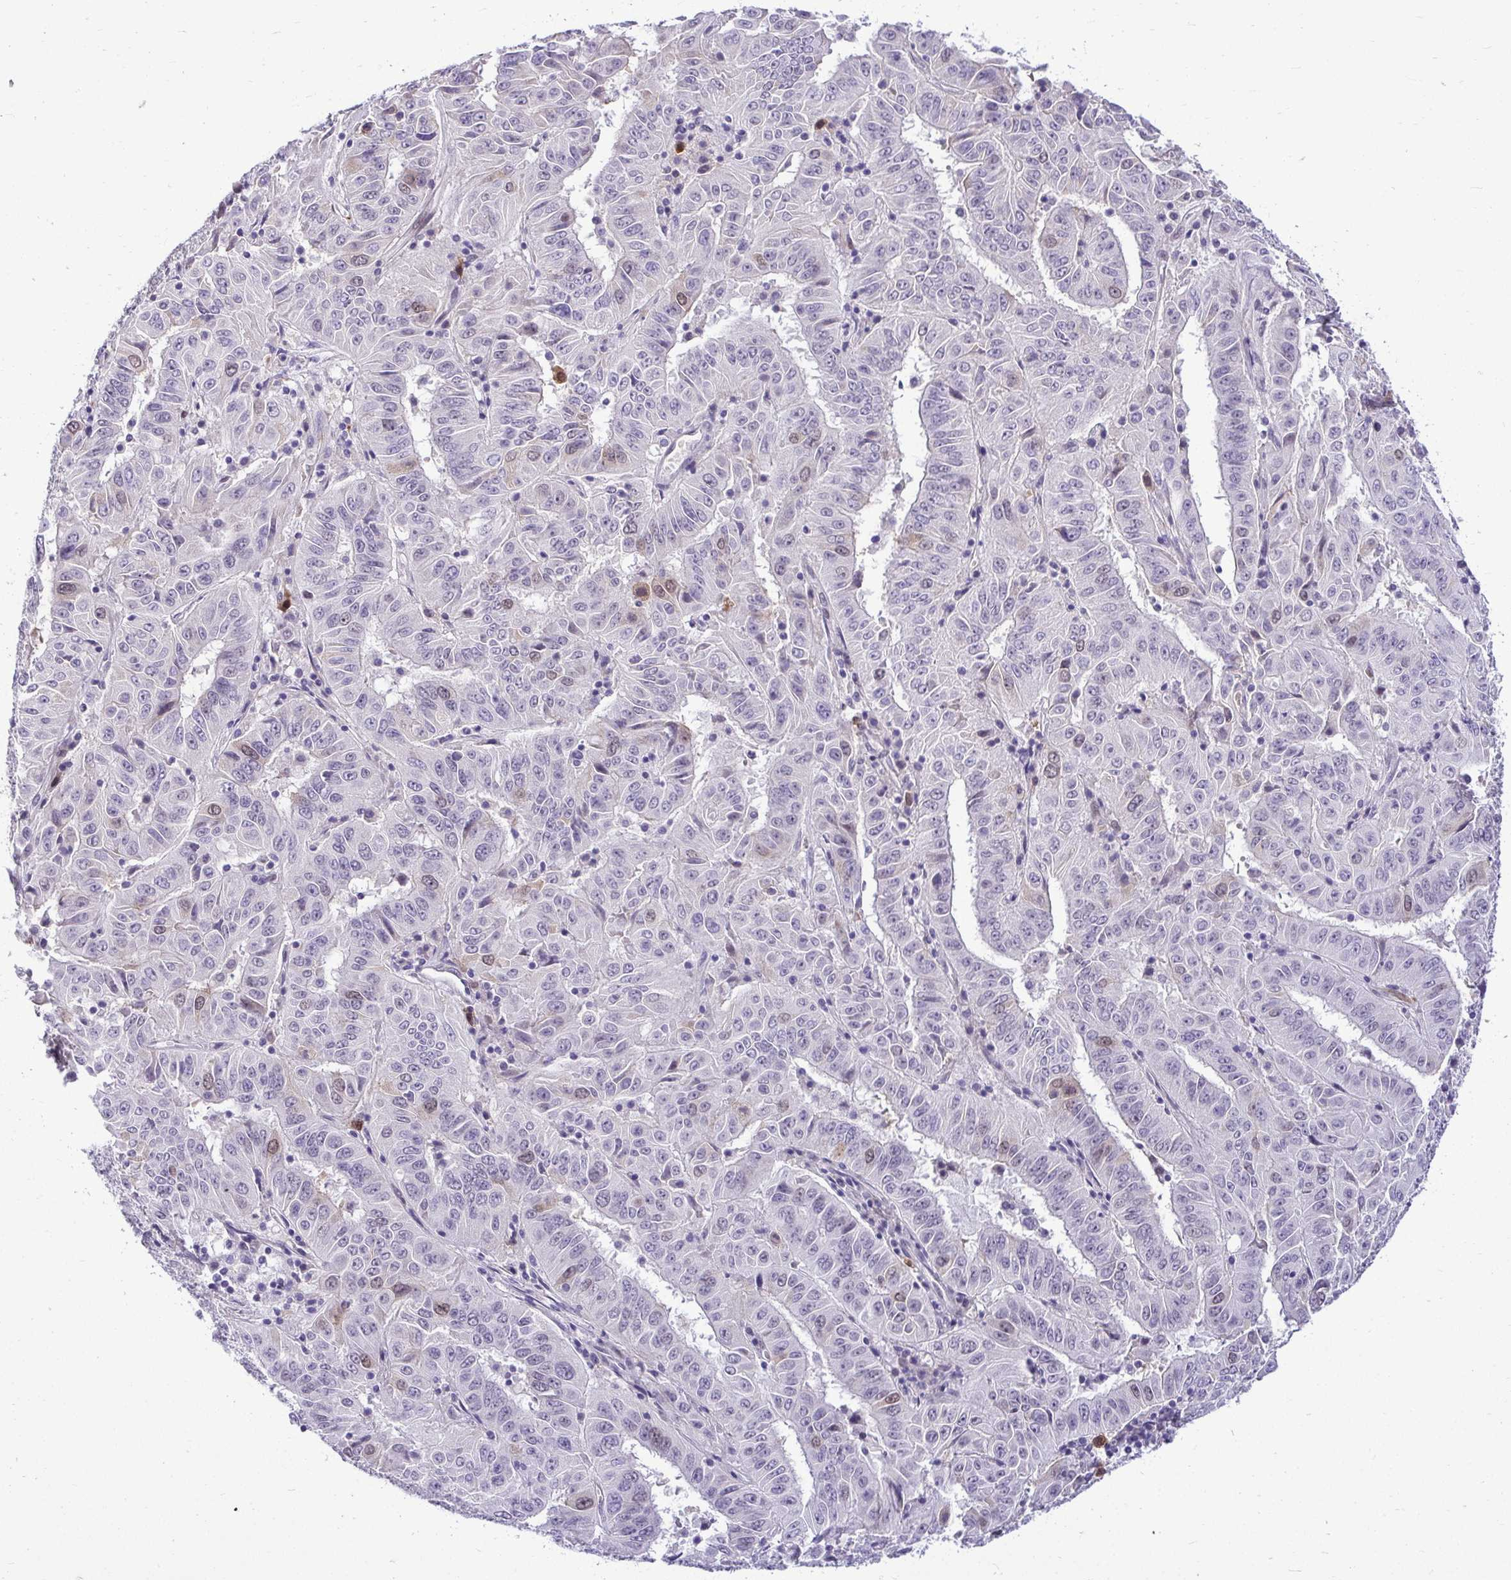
{"staining": {"intensity": "weak", "quantity": "<25%", "location": "nuclear"}, "tissue": "pancreatic cancer", "cell_type": "Tumor cells", "image_type": "cancer", "snomed": [{"axis": "morphology", "description": "Adenocarcinoma, NOS"}, {"axis": "topography", "description": "Pancreas"}], "caption": "Immunohistochemical staining of pancreatic cancer (adenocarcinoma) shows no significant staining in tumor cells.", "gene": "CDC20", "patient": {"sex": "male", "age": 63}}